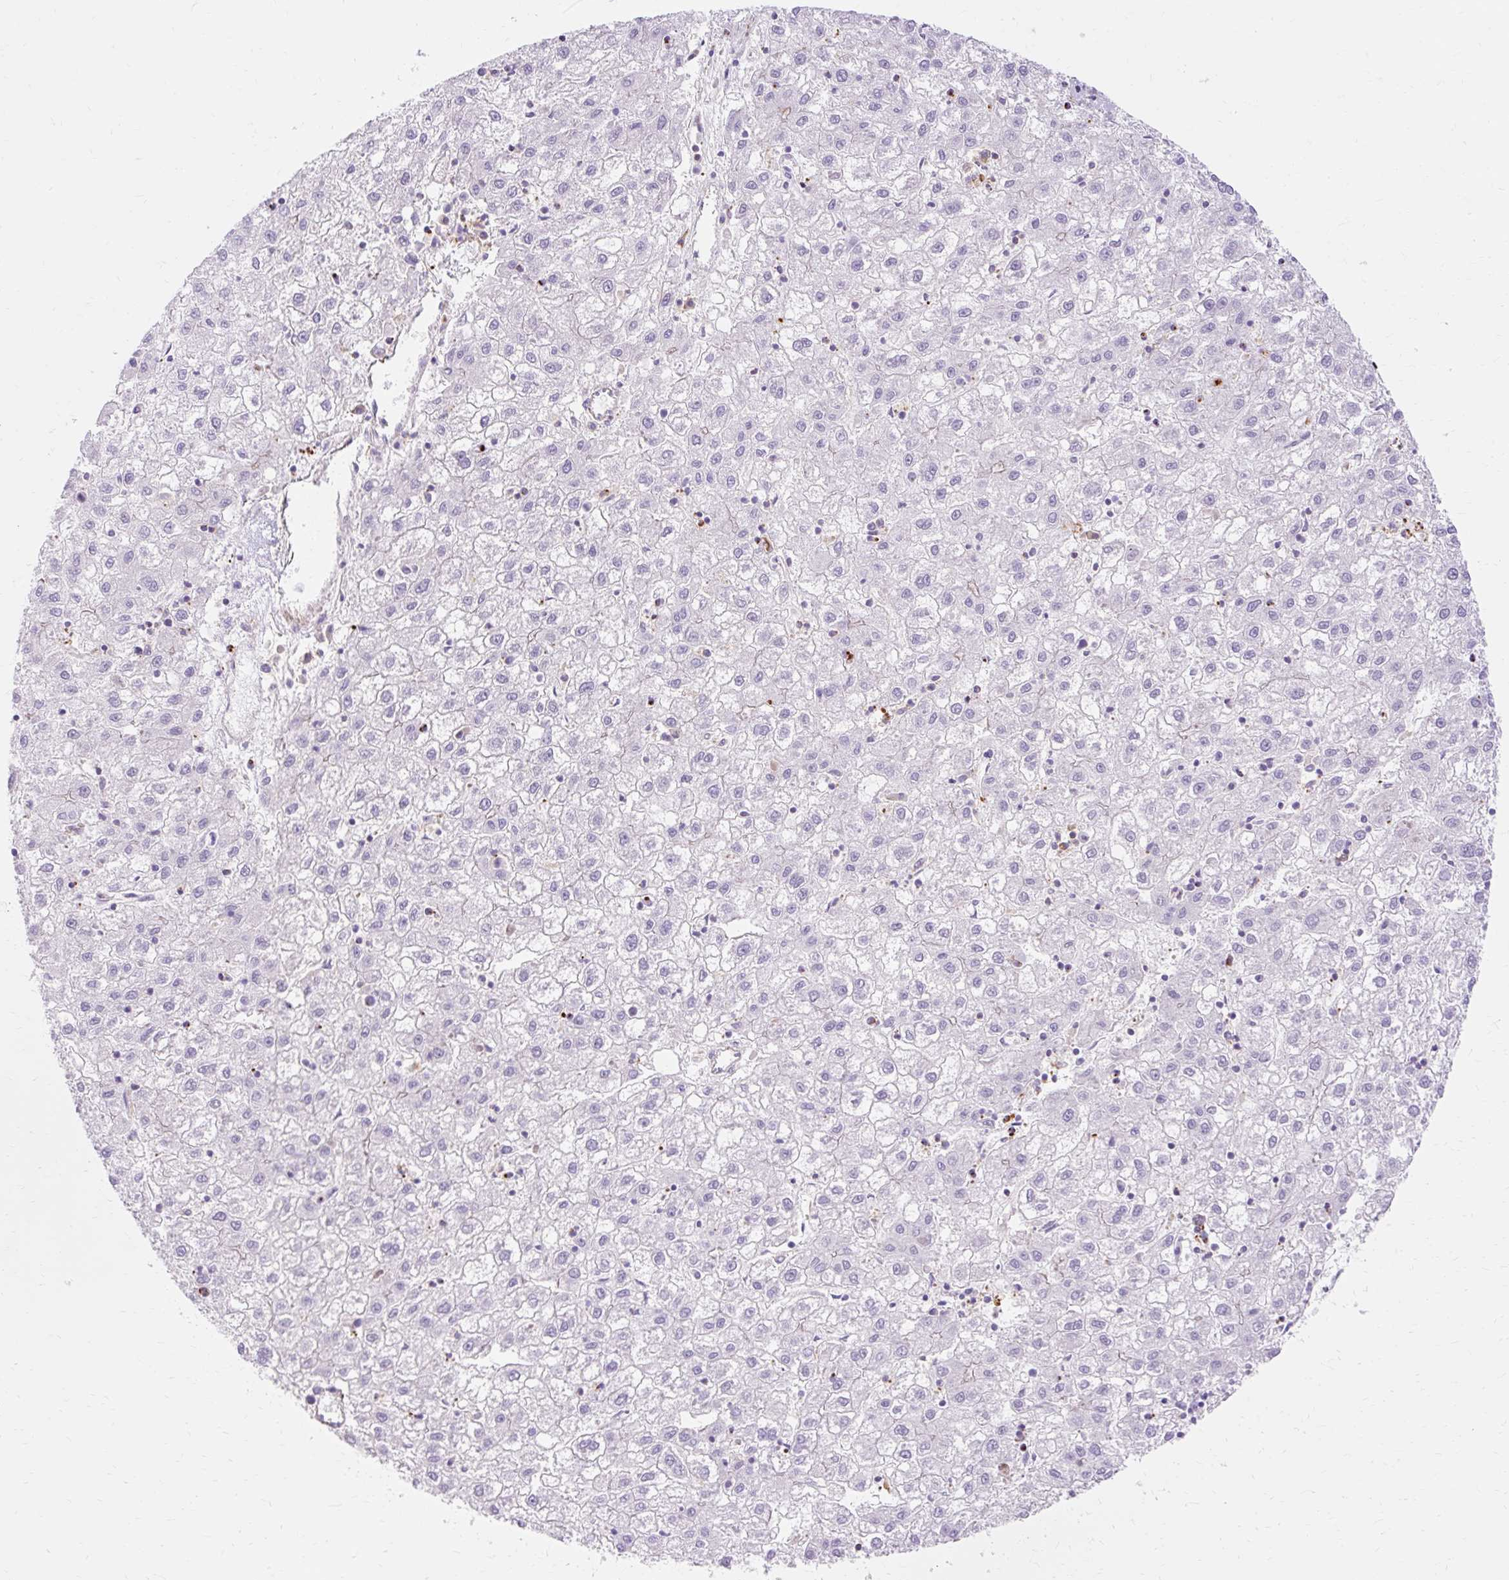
{"staining": {"intensity": "negative", "quantity": "none", "location": "none"}, "tissue": "liver cancer", "cell_type": "Tumor cells", "image_type": "cancer", "snomed": [{"axis": "morphology", "description": "Carcinoma, Hepatocellular, NOS"}, {"axis": "topography", "description": "Liver"}], "caption": "Tumor cells are negative for brown protein staining in liver cancer (hepatocellular carcinoma). (DAB (3,3'-diaminobenzidine) immunohistochemistry visualized using brightfield microscopy, high magnification).", "gene": "CORO7-PAM16", "patient": {"sex": "male", "age": 72}}